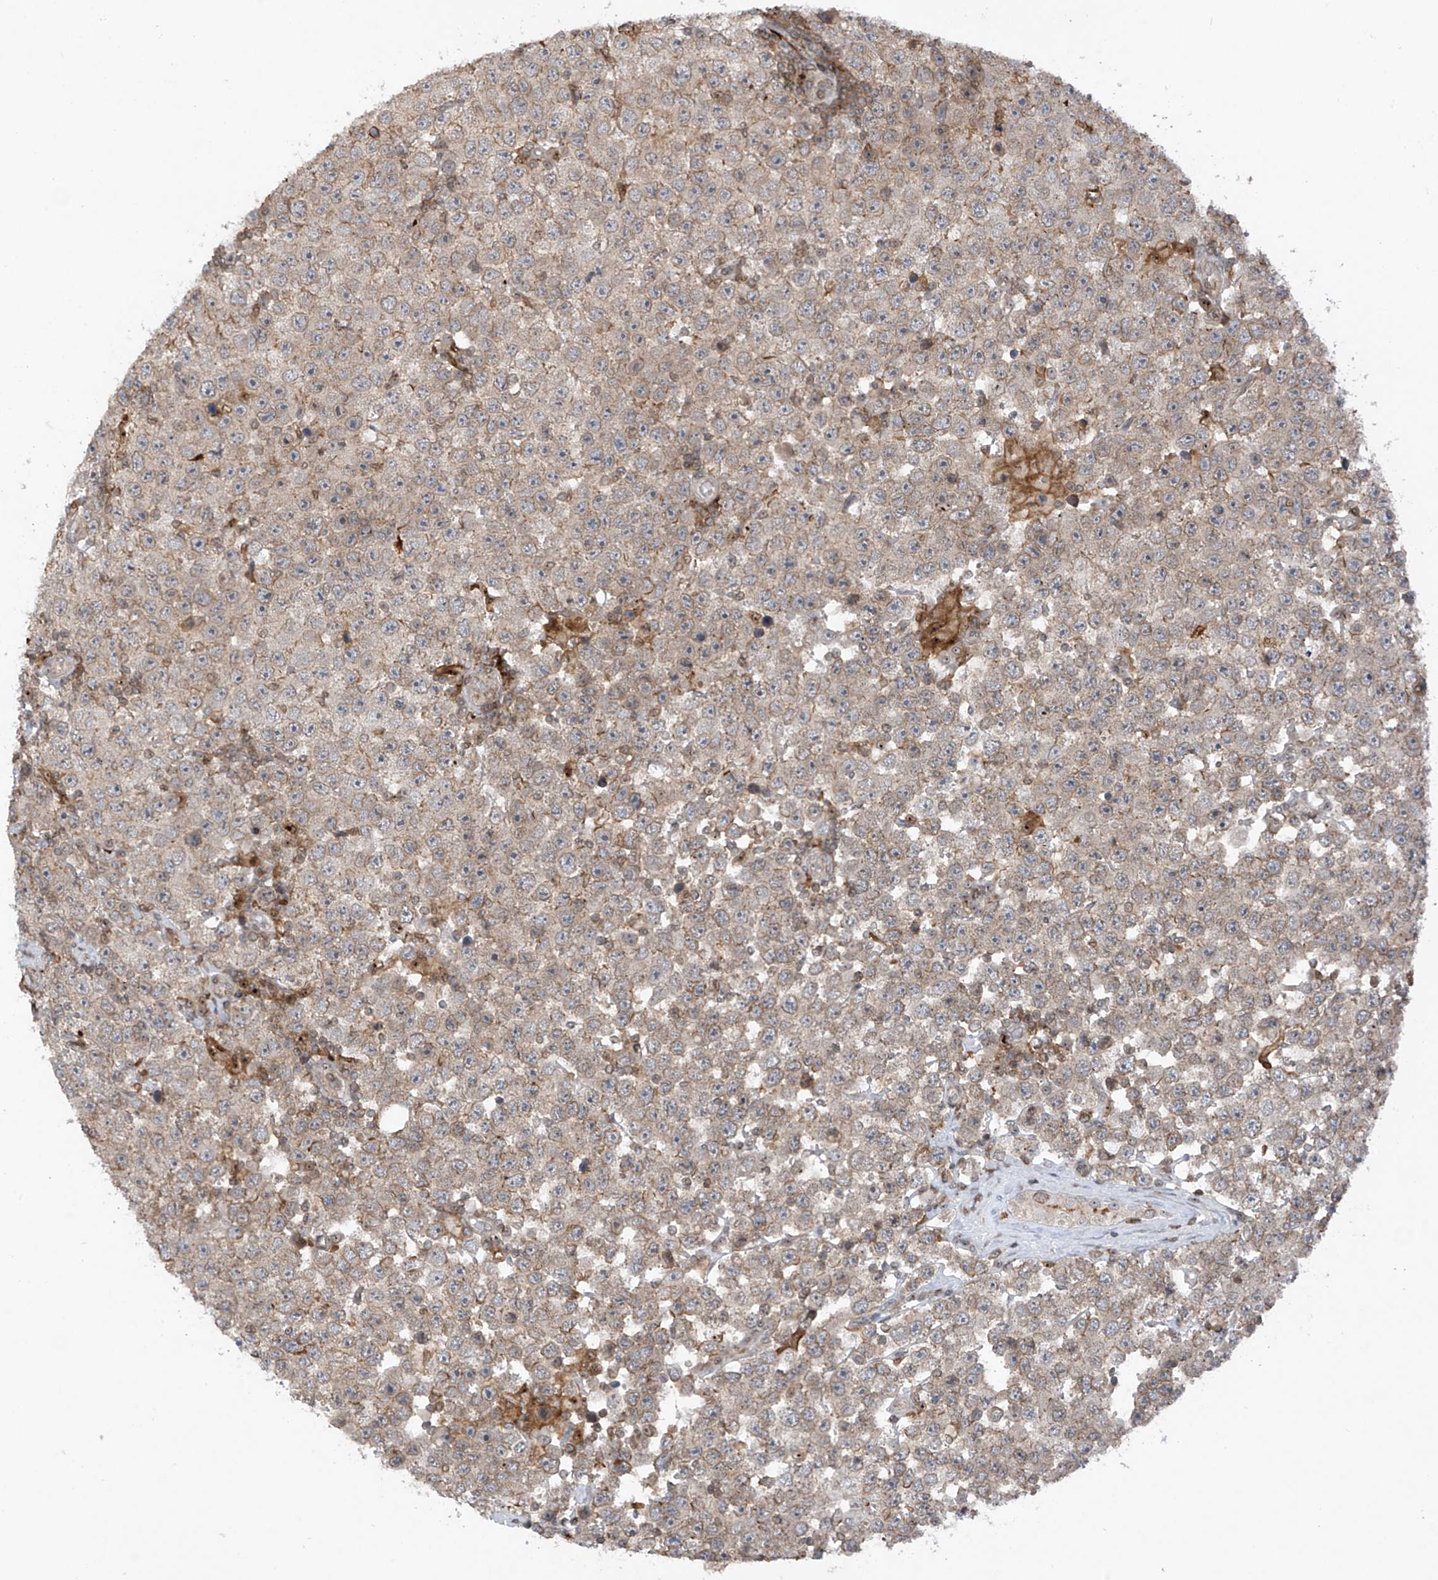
{"staining": {"intensity": "moderate", "quantity": "<25%", "location": "cytoplasmic/membranous"}, "tissue": "testis cancer", "cell_type": "Tumor cells", "image_type": "cancer", "snomed": [{"axis": "morphology", "description": "Seminoma, NOS"}, {"axis": "topography", "description": "Testis"}], "caption": "IHC (DAB) staining of human testis seminoma demonstrates moderate cytoplasmic/membranous protein expression in approximately <25% of tumor cells. Nuclei are stained in blue.", "gene": "REPIN1", "patient": {"sex": "male", "age": 28}}